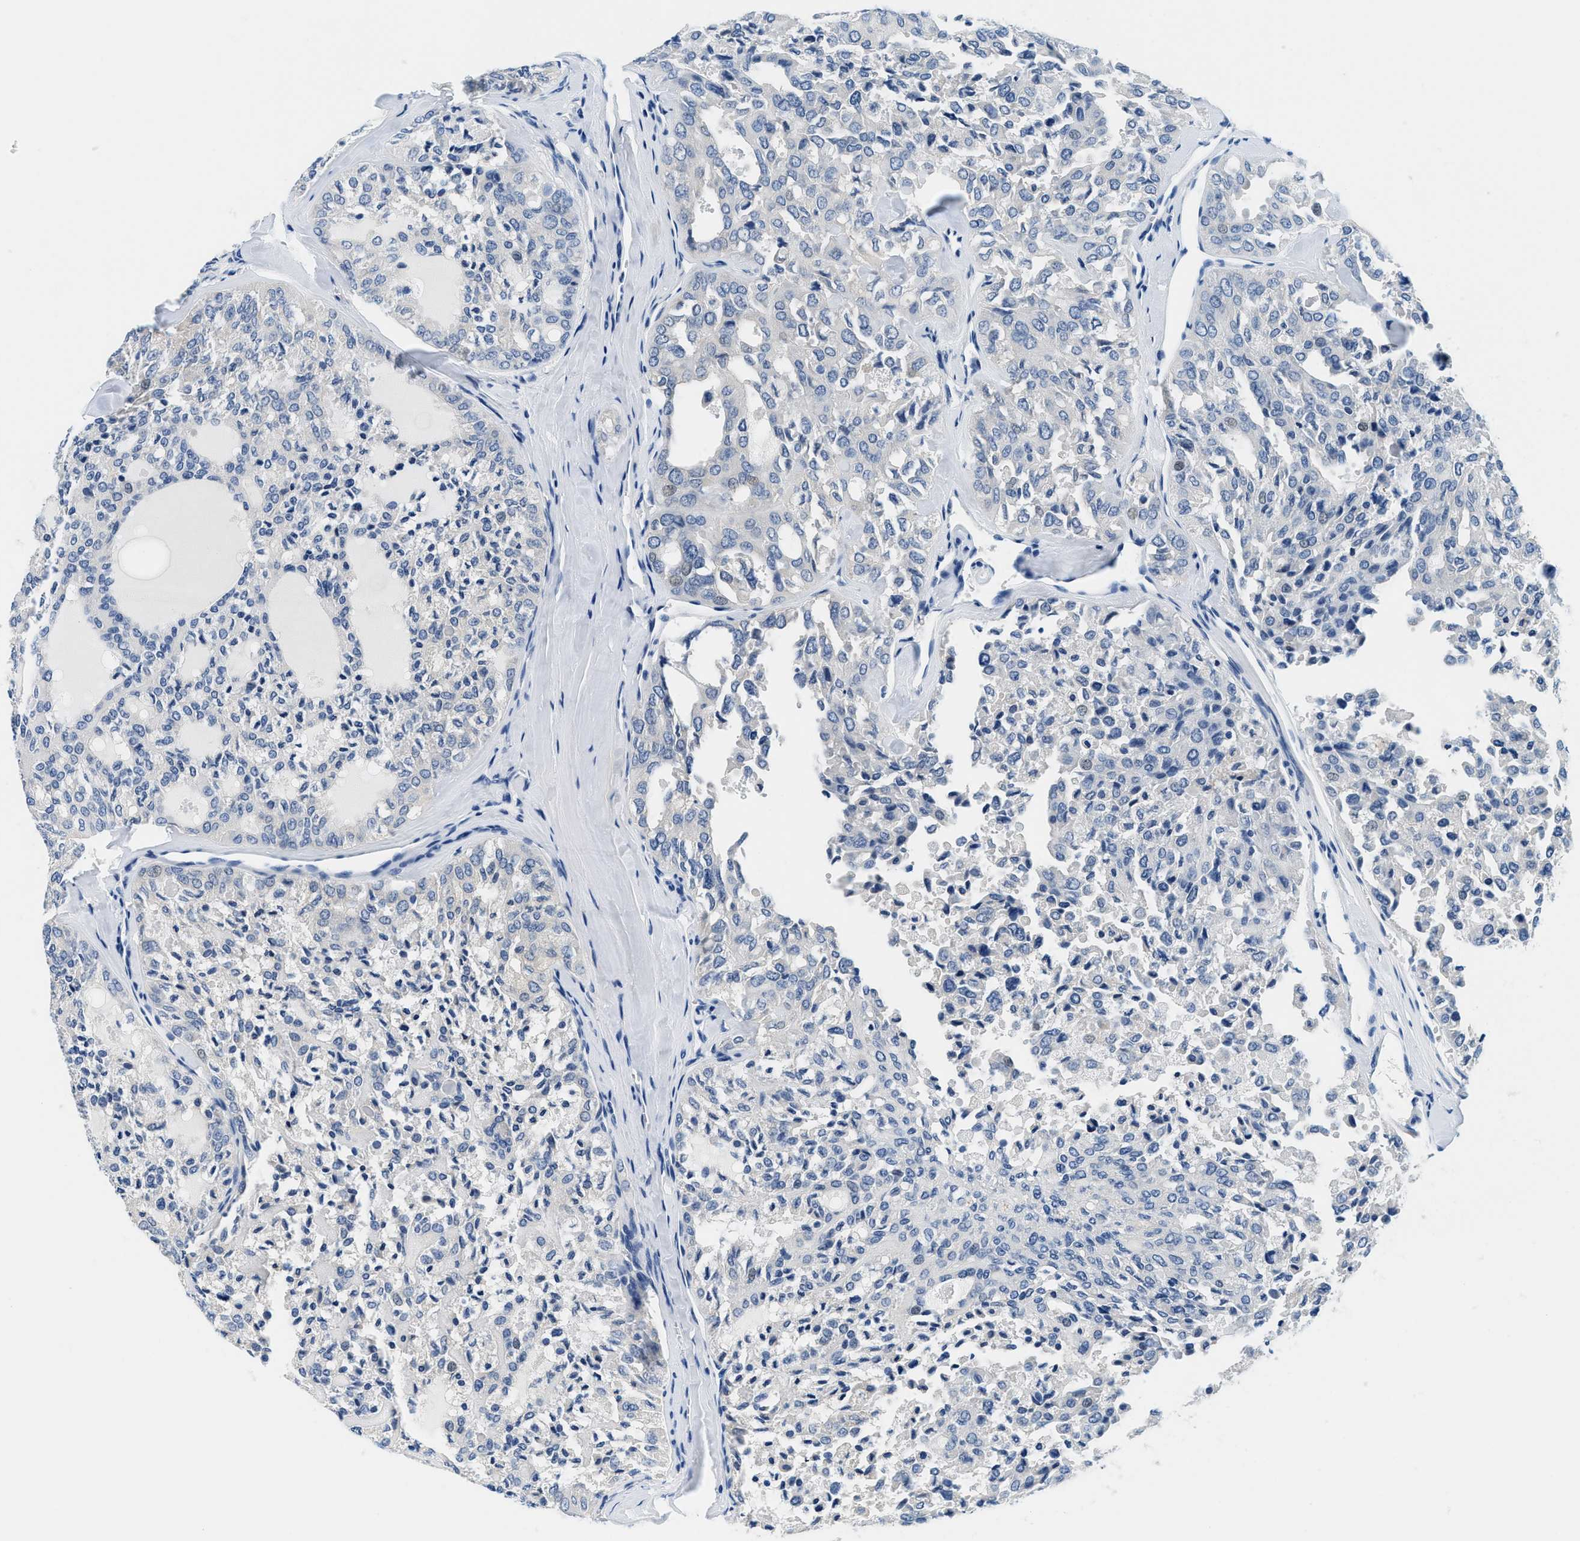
{"staining": {"intensity": "negative", "quantity": "none", "location": "none"}, "tissue": "thyroid cancer", "cell_type": "Tumor cells", "image_type": "cancer", "snomed": [{"axis": "morphology", "description": "Follicular adenoma carcinoma, NOS"}, {"axis": "topography", "description": "Thyroid gland"}], "caption": "Photomicrograph shows no protein expression in tumor cells of thyroid follicular adenoma carcinoma tissue.", "gene": "GSTM3", "patient": {"sex": "male", "age": 75}}